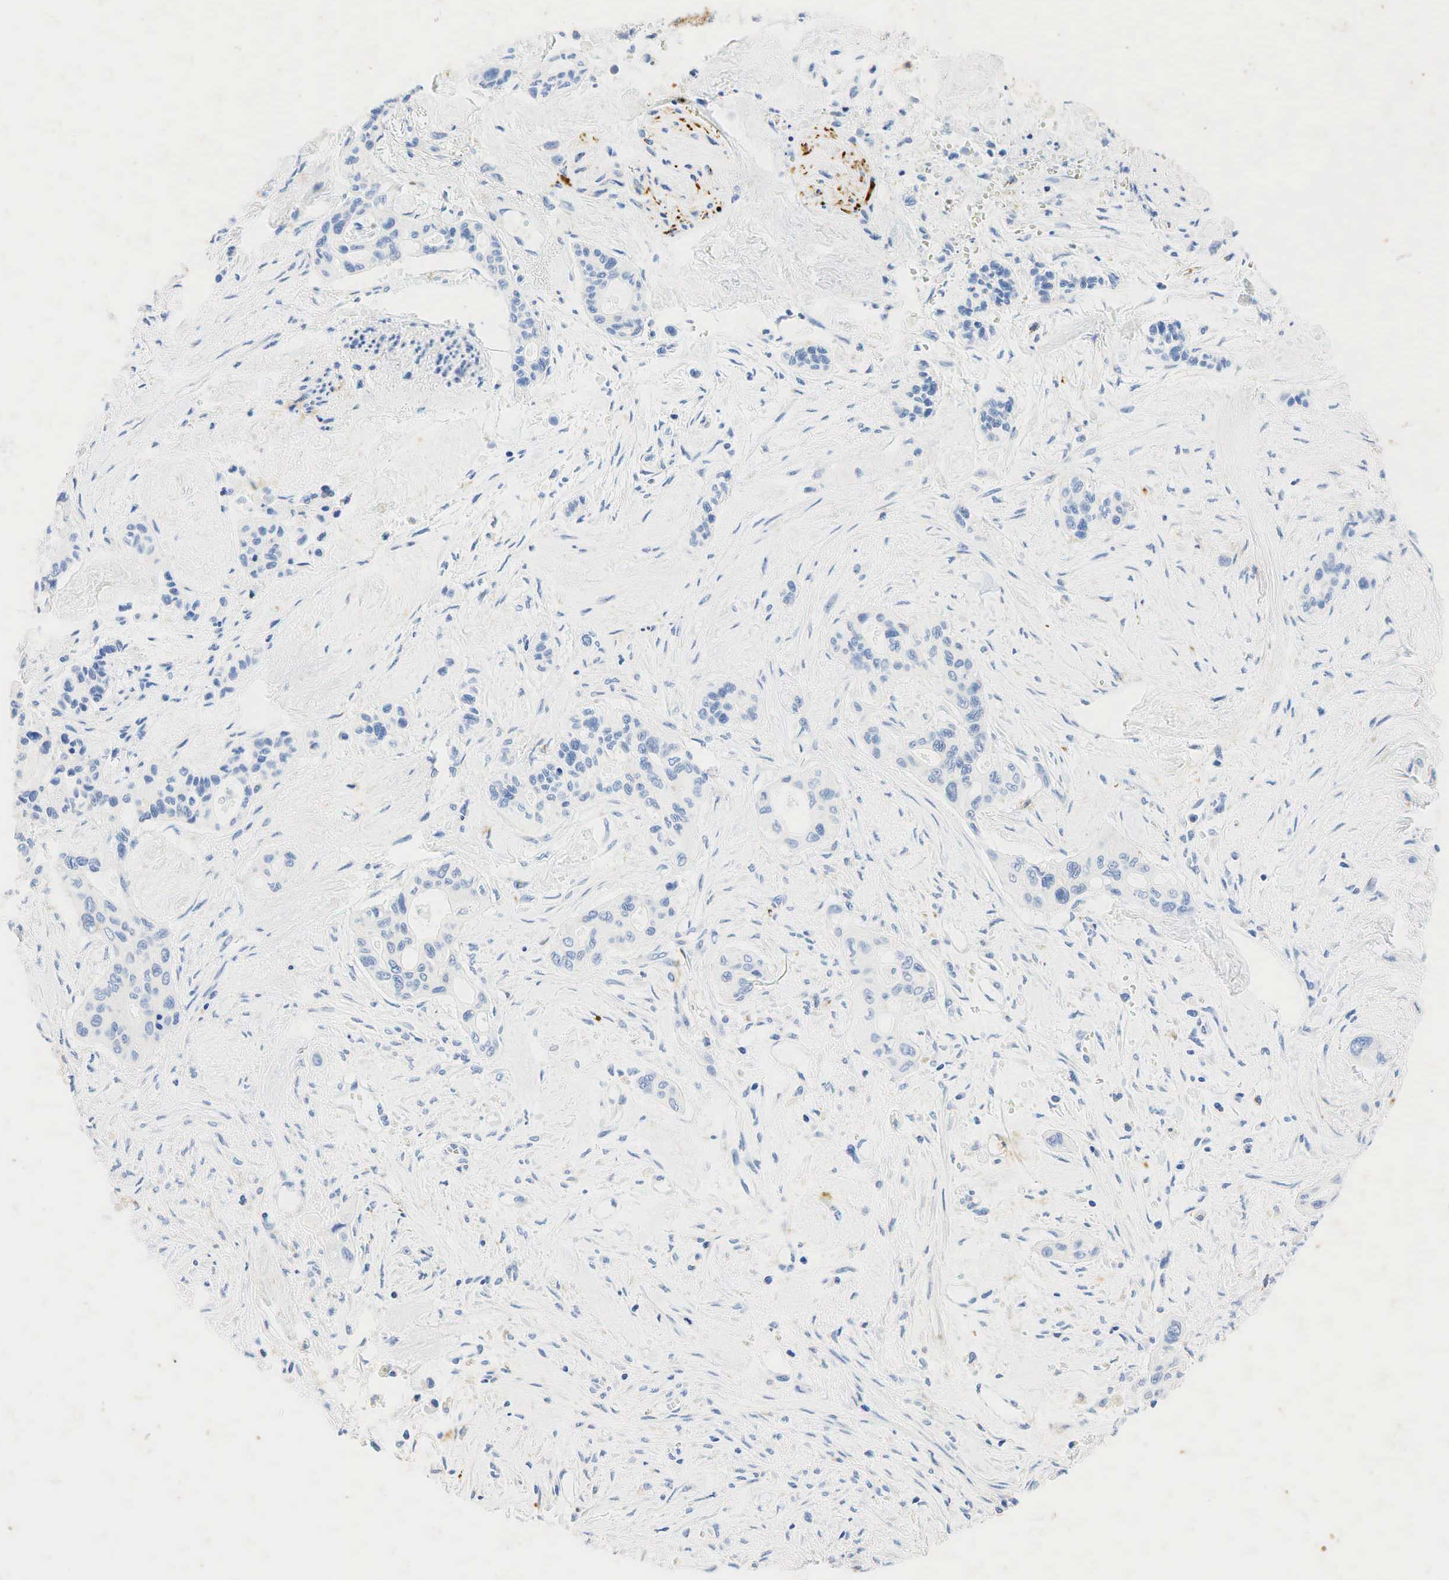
{"staining": {"intensity": "negative", "quantity": "none", "location": "none"}, "tissue": "pancreatic cancer", "cell_type": "Tumor cells", "image_type": "cancer", "snomed": [{"axis": "morphology", "description": "Adenocarcinoma, NOS"}, {"axis": "topography", "description": "Pancreas"}], "caption": "DAB (3,3'-diaminobenzidine) immunohistochemical staining of human pancreatic cancer displays no significant positivity in tumor cells.", "gene": "SYP", "patient": {"sex": "male", "age": 77}}